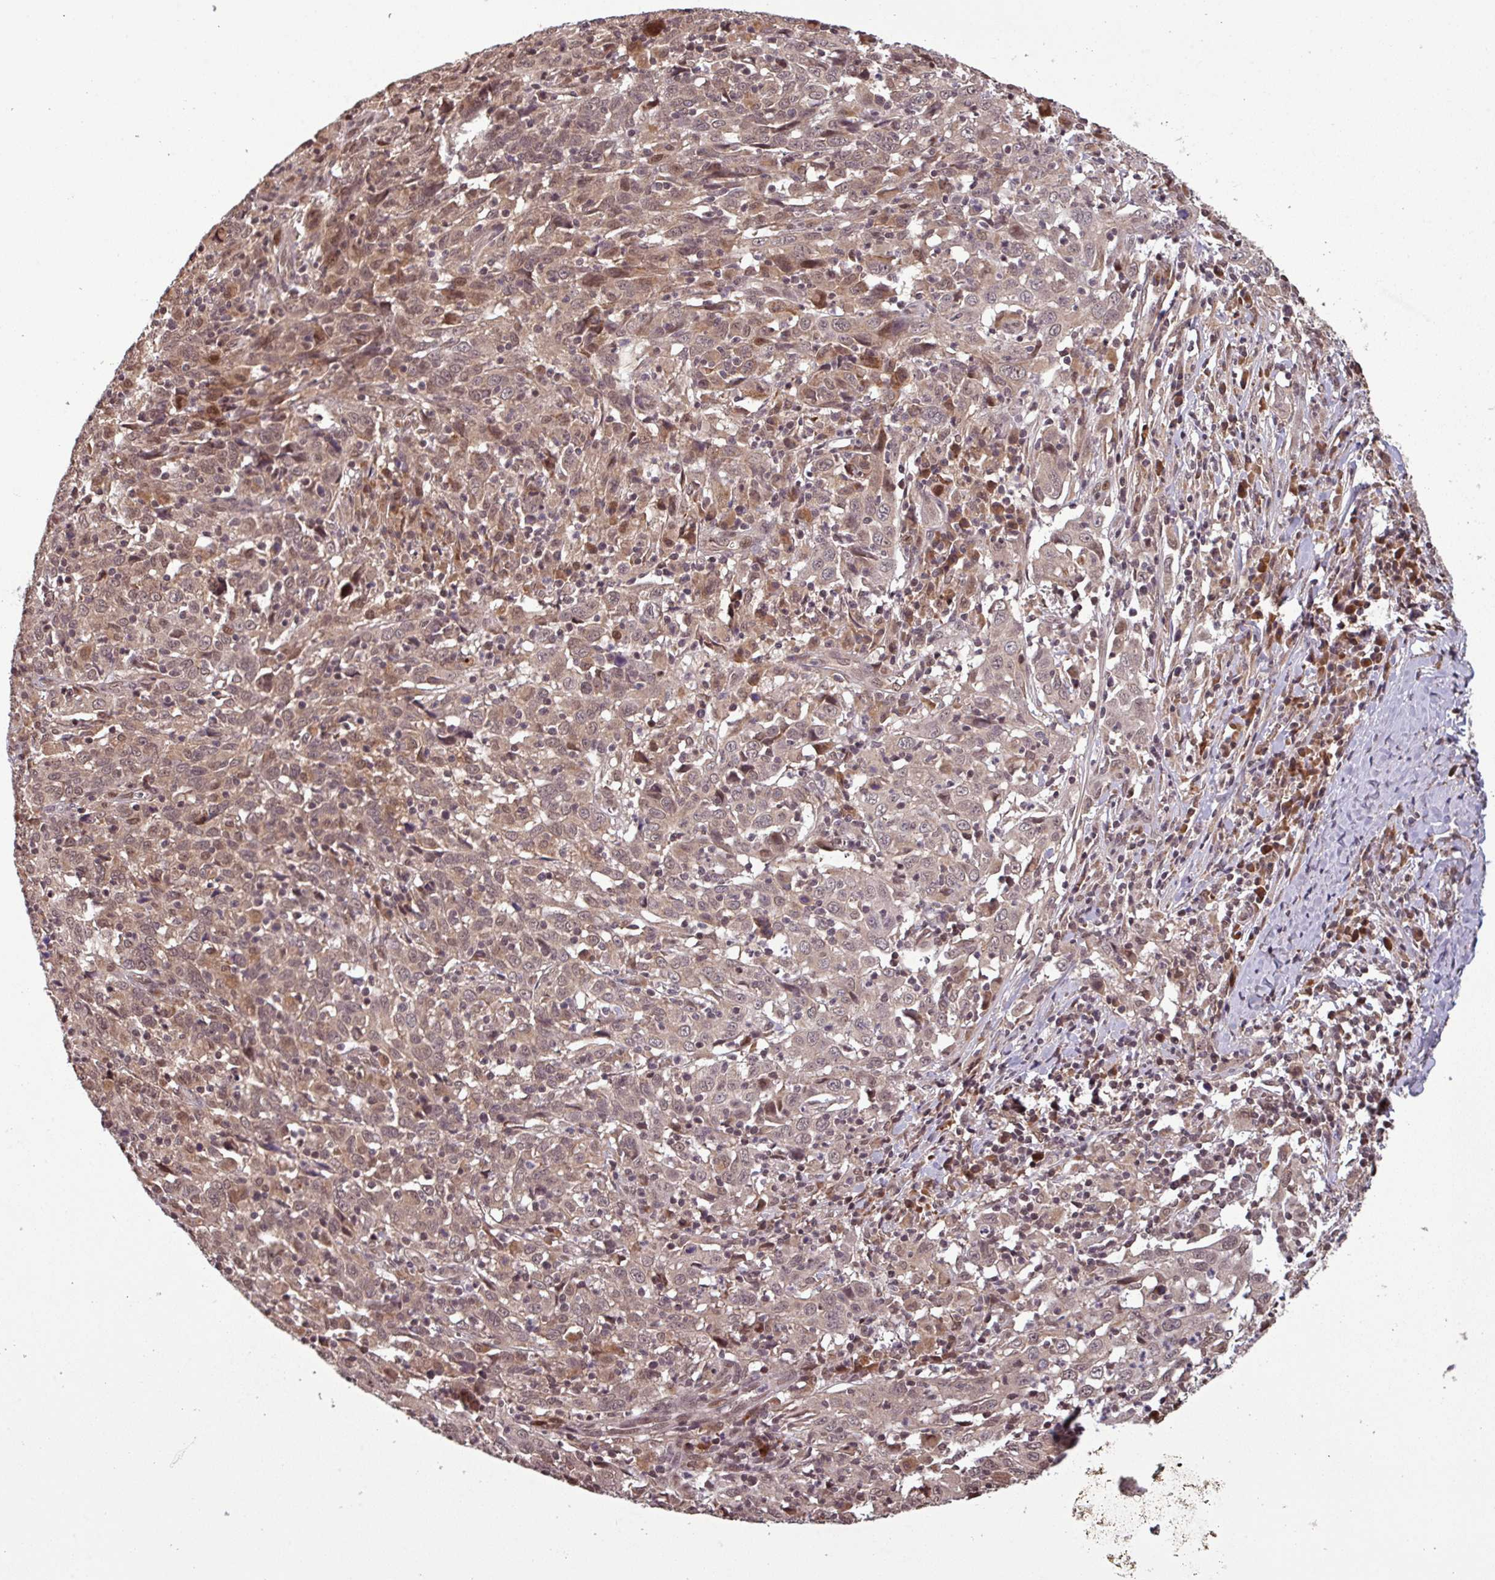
{"staining": {"intensity": "weak", "quantity": ">75%", "location": "cytoplasmic/membranous,nuclear"}, "tissue": "cervical cancer", "cell_type": "Tumor cells", "image_type": "cancer", "snomed": [{"axis": "morphology", "description": "Squamous cell carcinoma, NOS"}, {"axis": "topography", "description": "Cervix"}], "caption": "An image of human squamous cell carcinoma (cervical) stained for a protein shows weak cytoplasmic/membranous and nuclear brown staining in tumor cells.", "gene": "NOB1", "patient": {"sex": "female", "age": 46}}